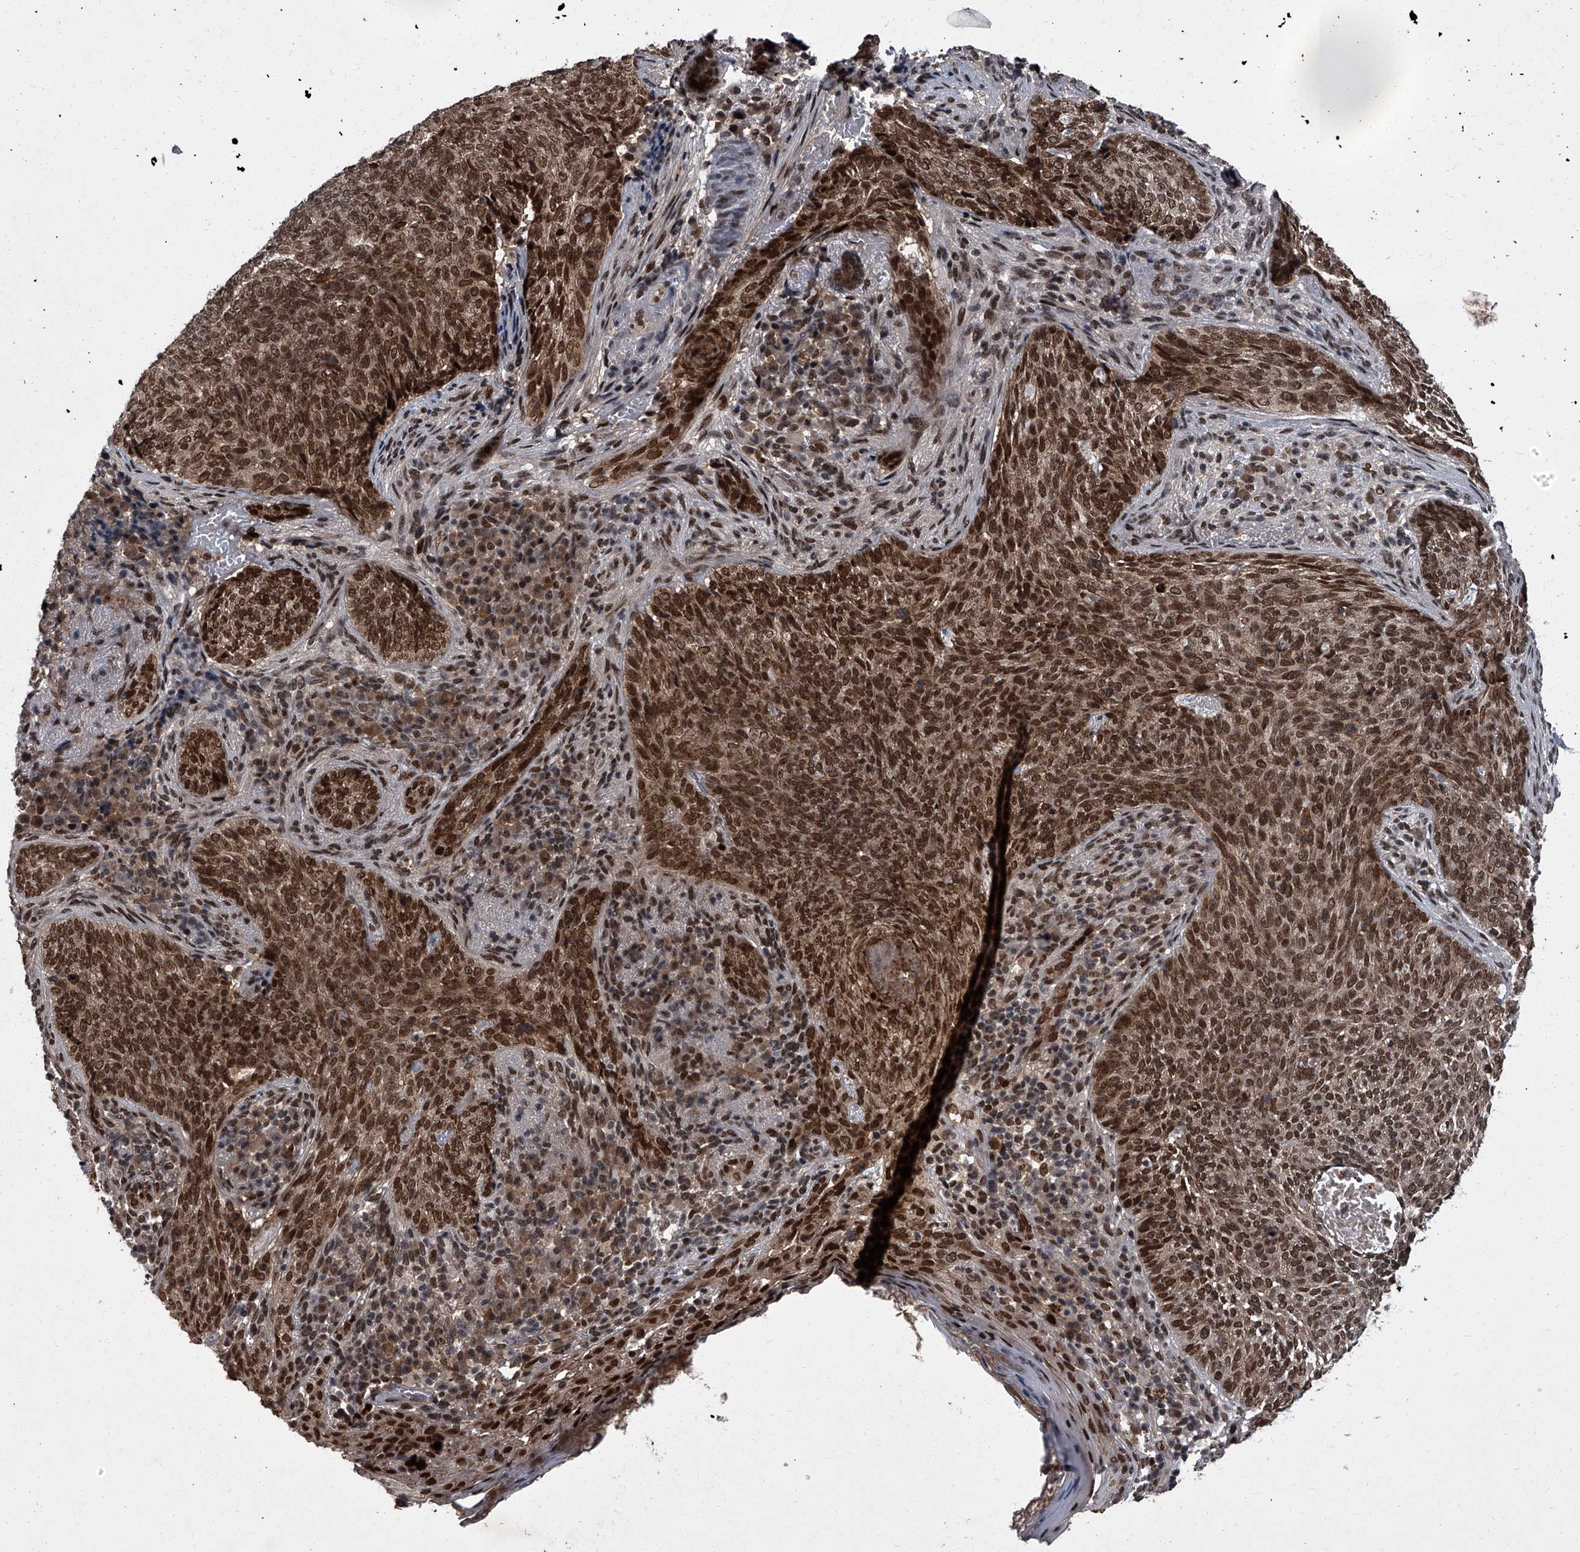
{"staining": {"intensity": "strong", "quantity": ">75%", "location": "cytoplasmic/membranous,nuclear"}, "tissue": "skin cancer", "cell_type": "Tumor cells", "image_type": "cancer", "snomed": [{"axis": "morphology", "description": "Basal cell carcinoma"}, {"axis": "topography", "description": "Skin"}], "caption": "DAB immunohistochemical staining of skin basal cell carcinoma demonstrates strong cytoplasmic/membranous and nuclear protein expression in about >75% of tumor cells.", "gene": "ZNF518B", "patient": {"sex": "male", "age": 85}}